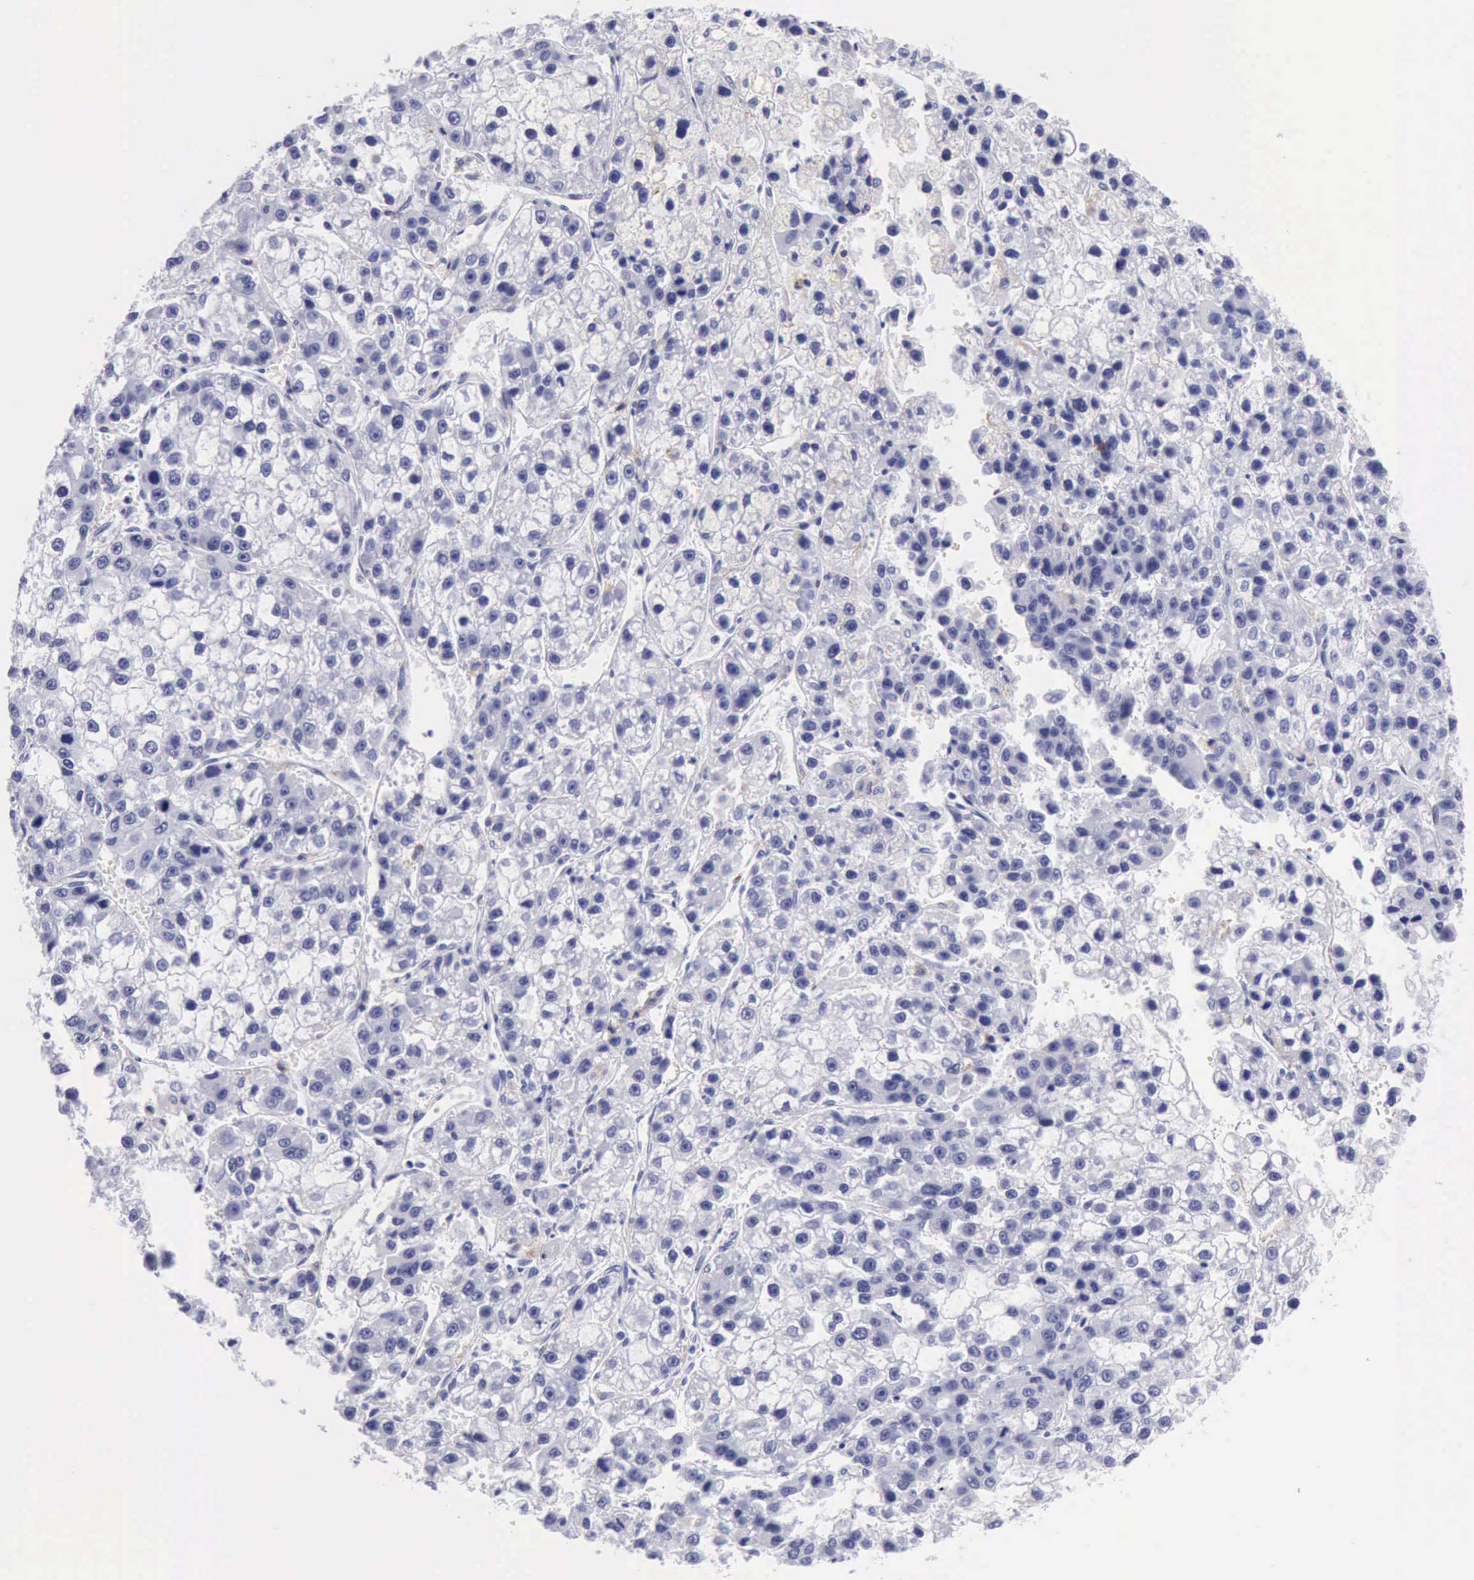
{"staining": {"intensity": "negative", "quantity": "none", "location": "none"}, "tissue": "liver cancer", "cell_type": "Tumor cells", "image_type": "cancer", "snomed": [{"axis": "morphology", "description": "Carcinoma, Hepatocellular, NOS"}, {"axis": "topography", "description": "Liver"}], "caption": "The immunohistochemistry (IHC) histopathology image has no significant staining in tumor cells of liver cancer tissue.", "gene": "MCM2", "patient": {"sex": "female", "age": 66}}